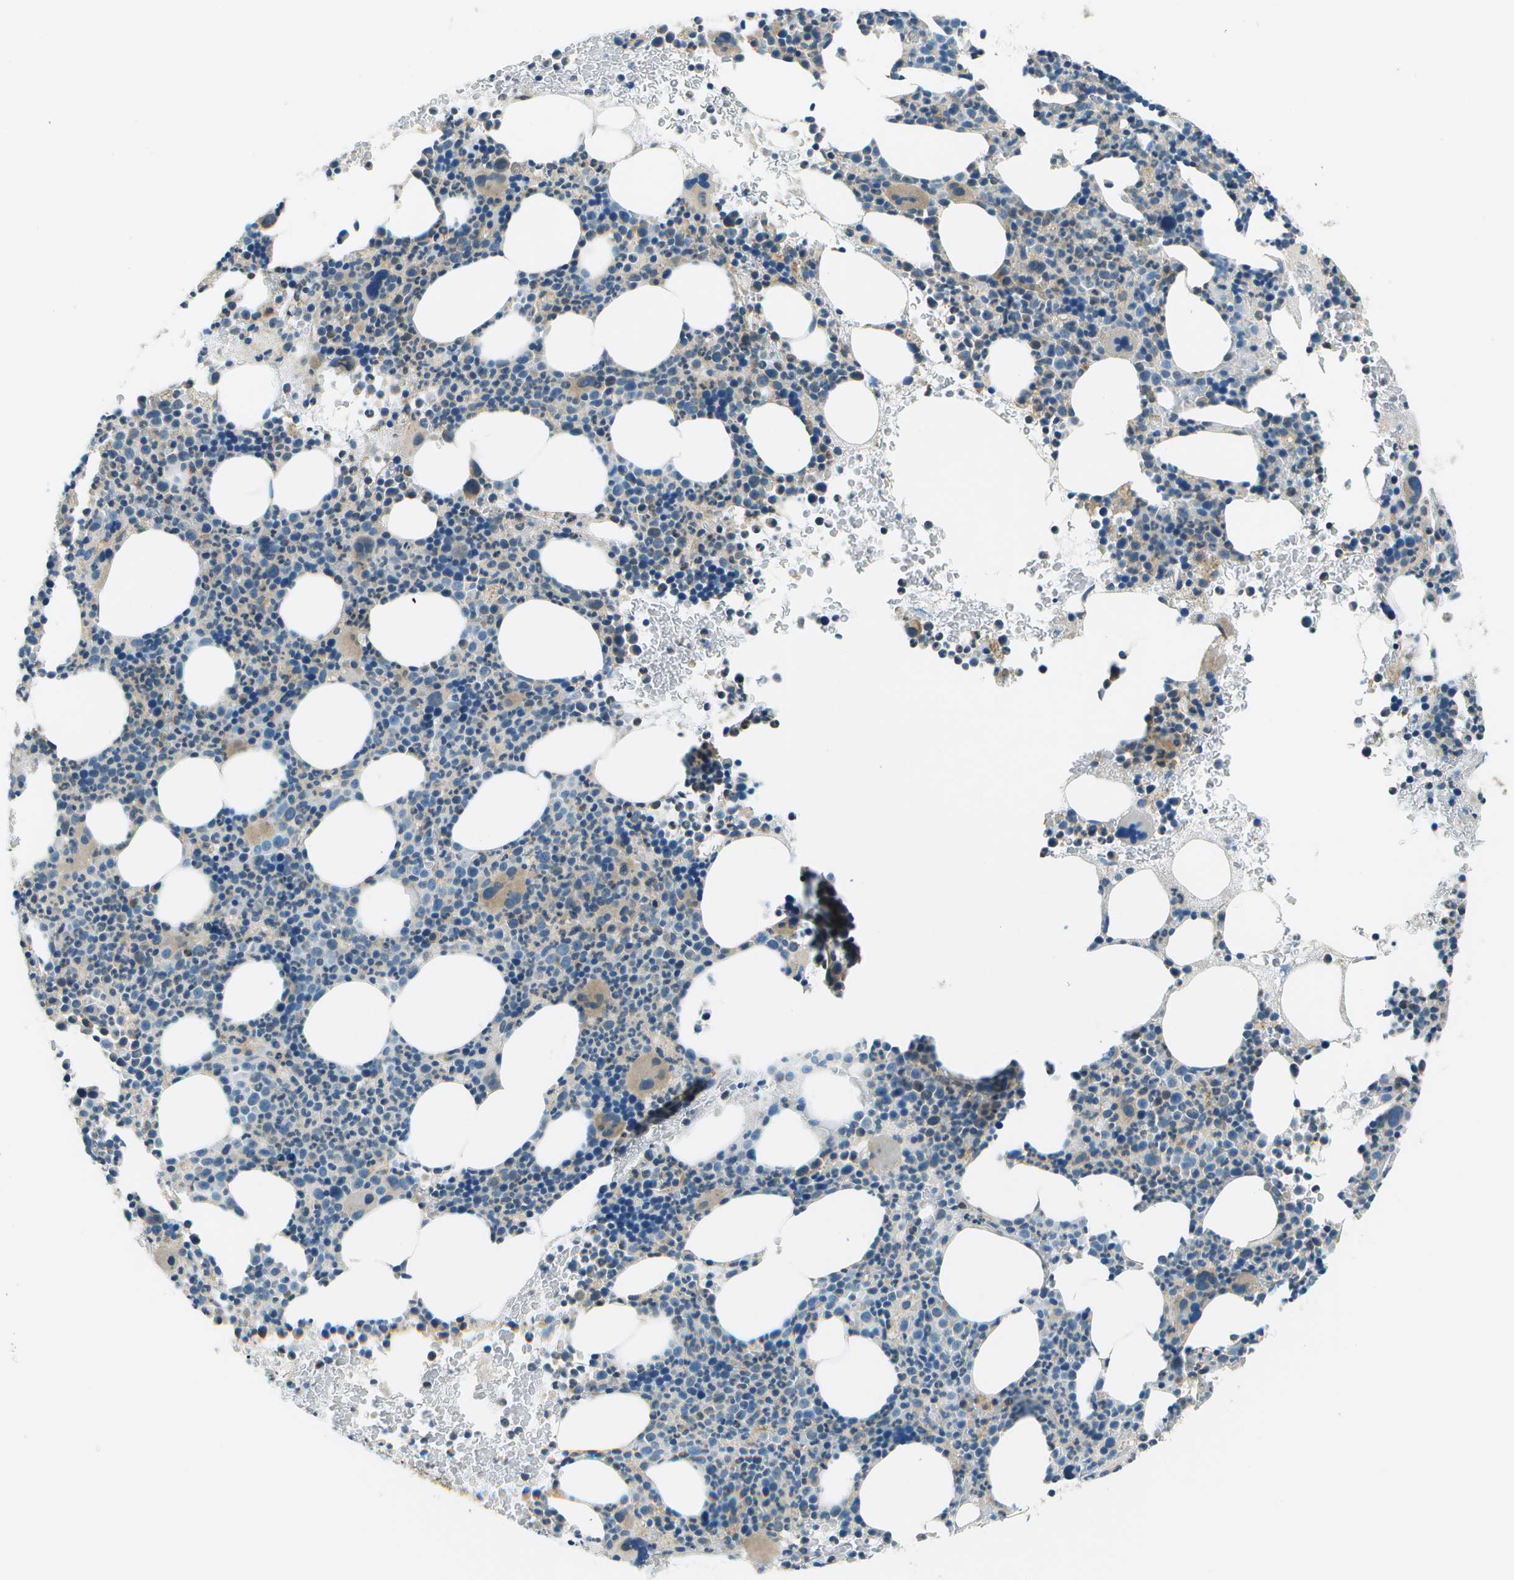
{"staining": {"intensity": "weak", "quantity": "<25%", "location": "cytoplasmic/membranous"}, "tissue": "bone marrow", "cell_type": "Hematopoietic cells", "image_type": "normal", "snomed": [{"axis": "morphology", "description": "Normal tissue, NOS"}, {"axis": "morphology", "description": "Inflammation, NOS"}, {"axis": "topography", "description": "Bone marrow"}], "caption": "This is an immunohistochemistry photomicrograph of benign human bone marrow. There is no positivity in hematopoietic cells.", "gene": "TMEM51", "patient": {"sex": "male", "age": 73}}